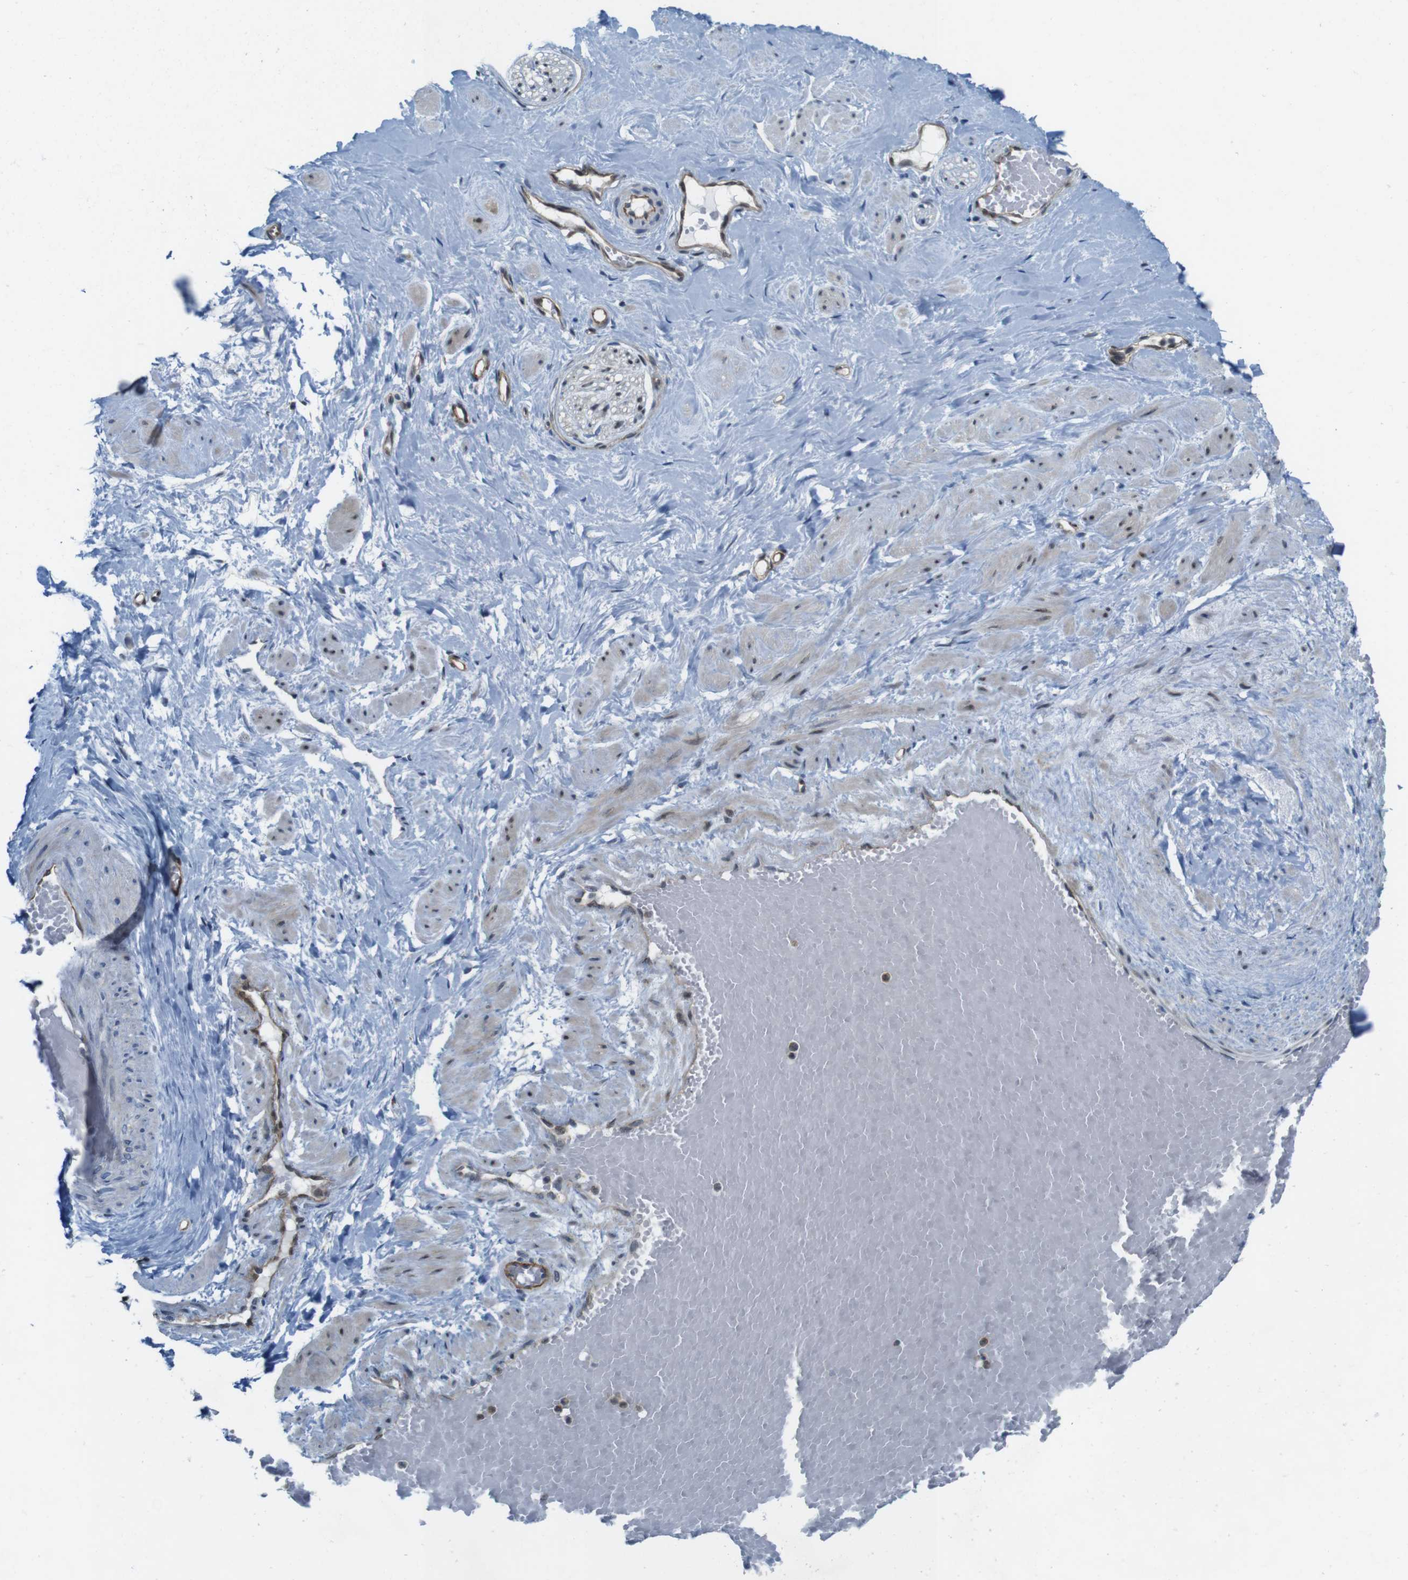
{"staining": {"intensity": "negative", "quantity": "none", "location": "none"}, "tissue": "adipose tissue", "cell_type": "Adipocytes", "image_type": "normal", "snomed": [{"axis": "morphology", "description": "Normal tissue, NOS"}, {"axis": "topography", "description": "Soft tissue"}, {"axis": "topography", "description": "Vascular tissue"}], "caption": "This micrograph is of unremarkable adipose tissue stained with immunohistochemistry to label a protein in brown with the nuclei are counter-stained blue. There is no expression in adipocytes. The staining is performed using DAB (3,3'-diaminobenzidine) brown chromogen with nuclei counter-stained in using hematoxylin.", "gene": "SKI", "patient": {"sex": "female", "age": 35}}